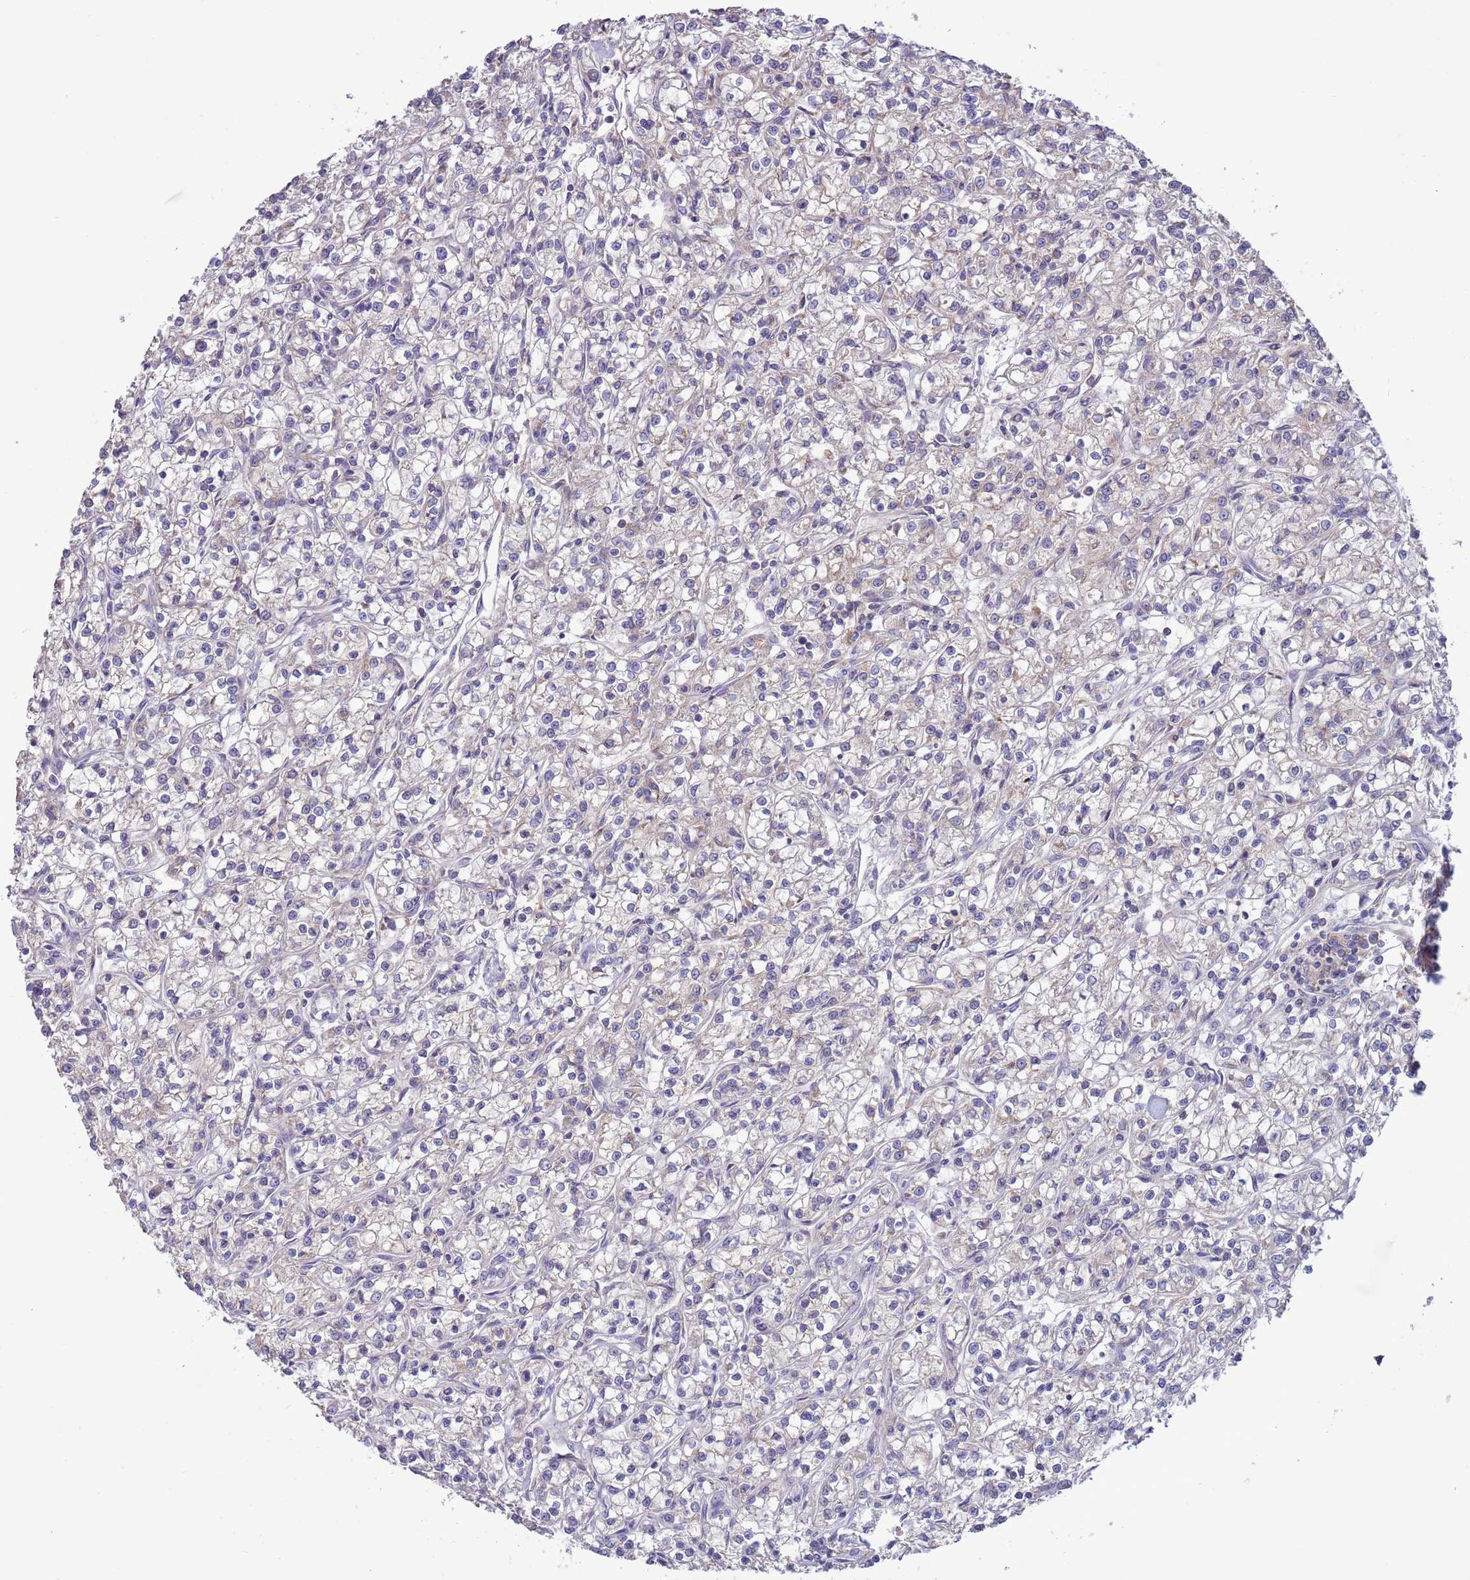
{"staining": {"intensity": "negative", "quantity": "none", "location": "none"}, "tissue": "renal cancer", "cell_type": "Tumor cells", "image_type": "cancer", "snomed": [{"axis": "morphology", "description": "Adenocarcinoma, NOS"}, {"axis": "topography", "description": "Kidney"}], "caption": "Tumor cells show no significant staining in adenocarcinoma (renal).", "gene": "UQCRQ", "patient": {"sex": "female", "age": 59}}